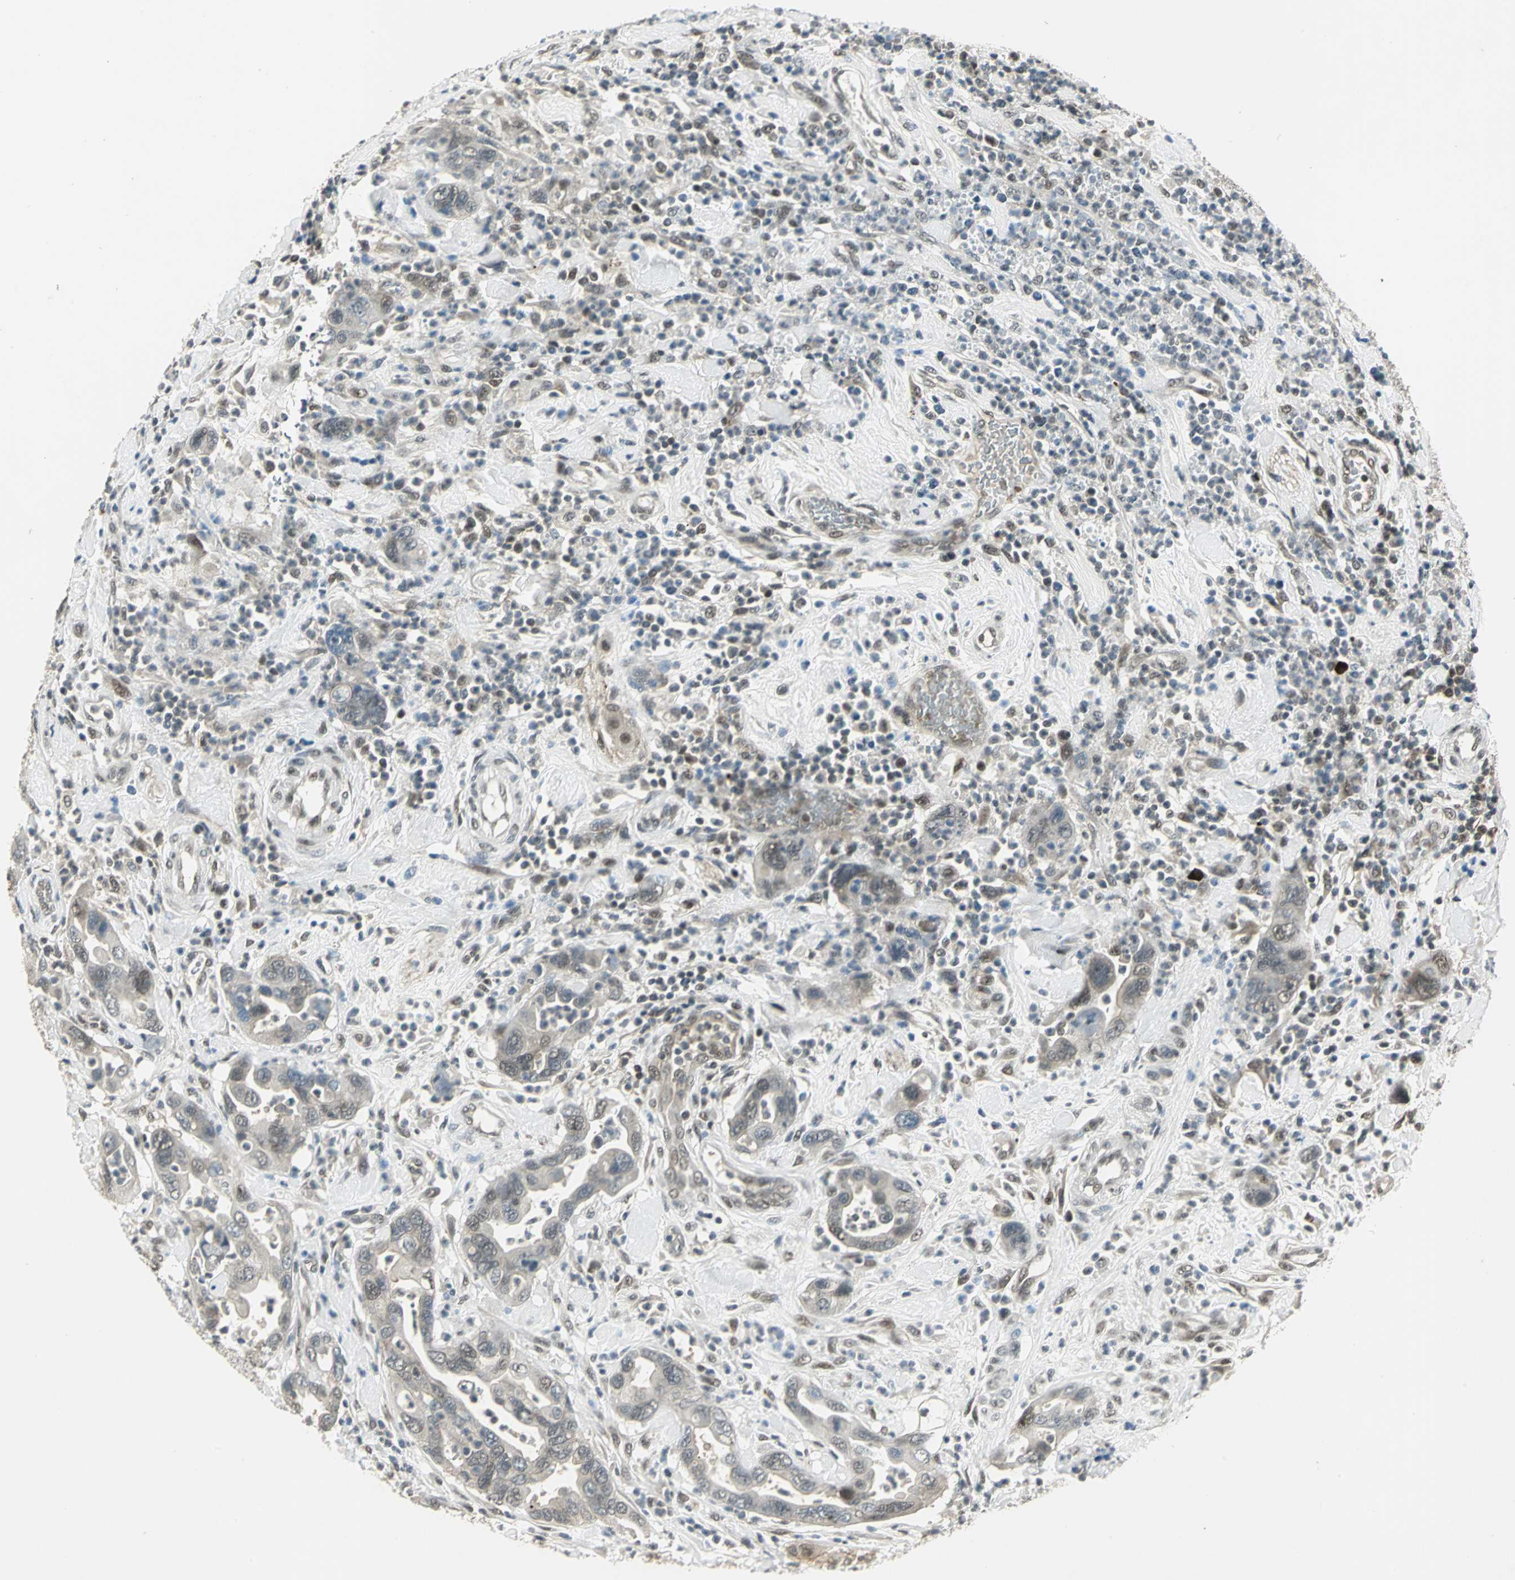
{"staining": {"intensity": "weak", "quantity": "<25%", "location": "cytoplasmic/membranous,nuclear"}, "tissue": "pancreatic cancer", "cell_type": "Tumor cells", "image_type": "cancer", "snomed": [{"axis": "morphology", "description": "Adenocarcinoma, NOS"}, {"axis": "topography", "description": "Pancreas"}], "caption": "Tumor cells are negative for protein expression in human pancreatic cancer. (DAB immunohistochemistry visualized using brightfield microscopy, high magnification).", "gene": "RAD17", "patient": {"sex": "female", "age": 71}}